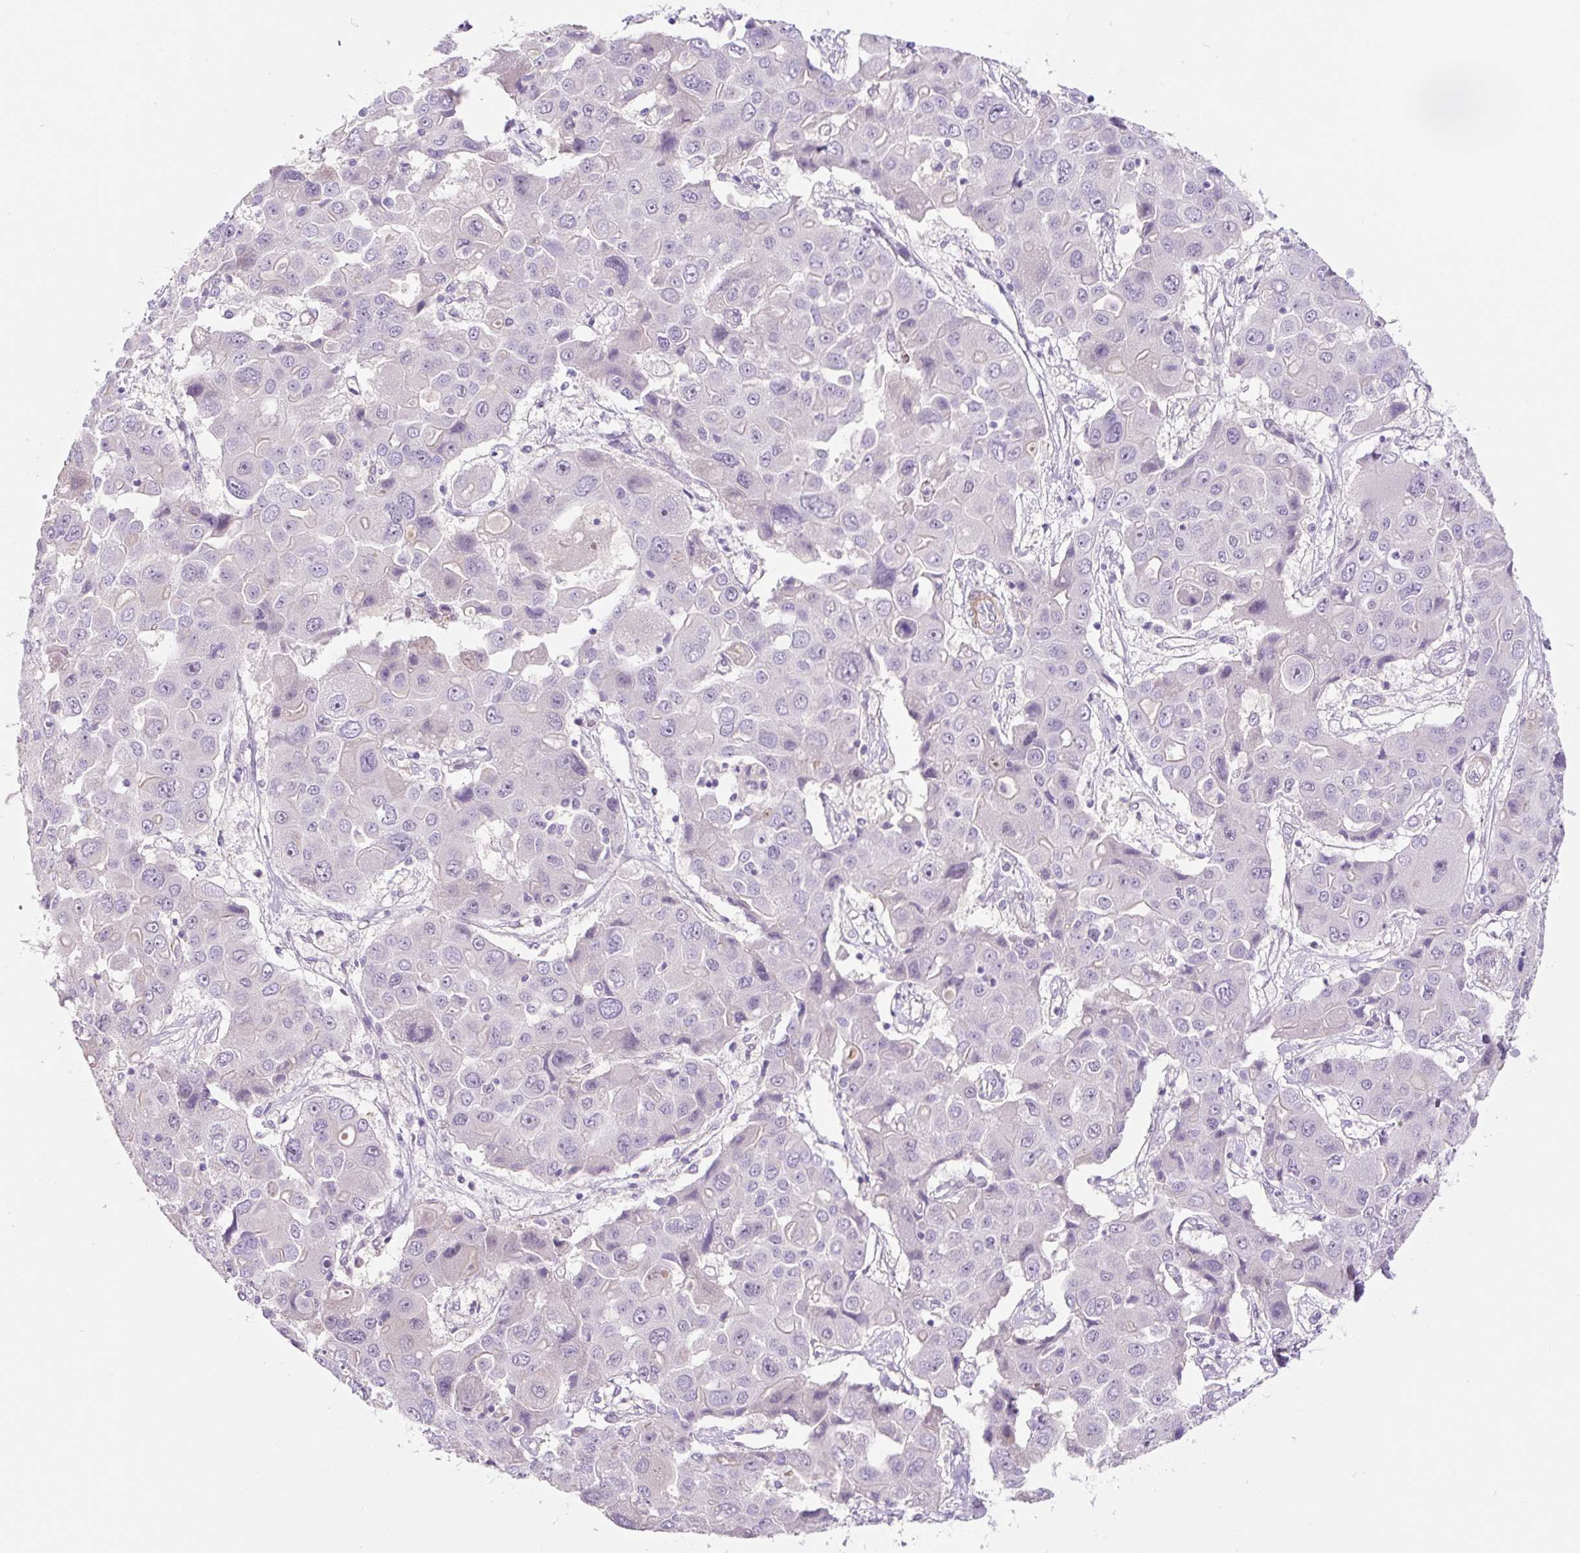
{"staining": {"intensity": "negative", "quantity": "none", "location": "none"}, "tissue": "liver cancer", "cell_type": "Tumor cells", "image_type": "cancer", "snomed": [{"axis": "morphology", "description": "Cholangiocarcinoma"}, {"axis": "topography", "description": "Liver"}], "caption": "High magnification brightfield microscopy of liver cancer stained with DAB (brown) and counterstained with hematoxylin (blue): tumor cells show no significant staining. The staining was performed using DAB to visualize the protein expression in brown, while the nuclei were stained in blue with hematoxylin (Magnification: 20x).", "gene": "CCL25", "patient": {"sex": "male", "age": 67}}